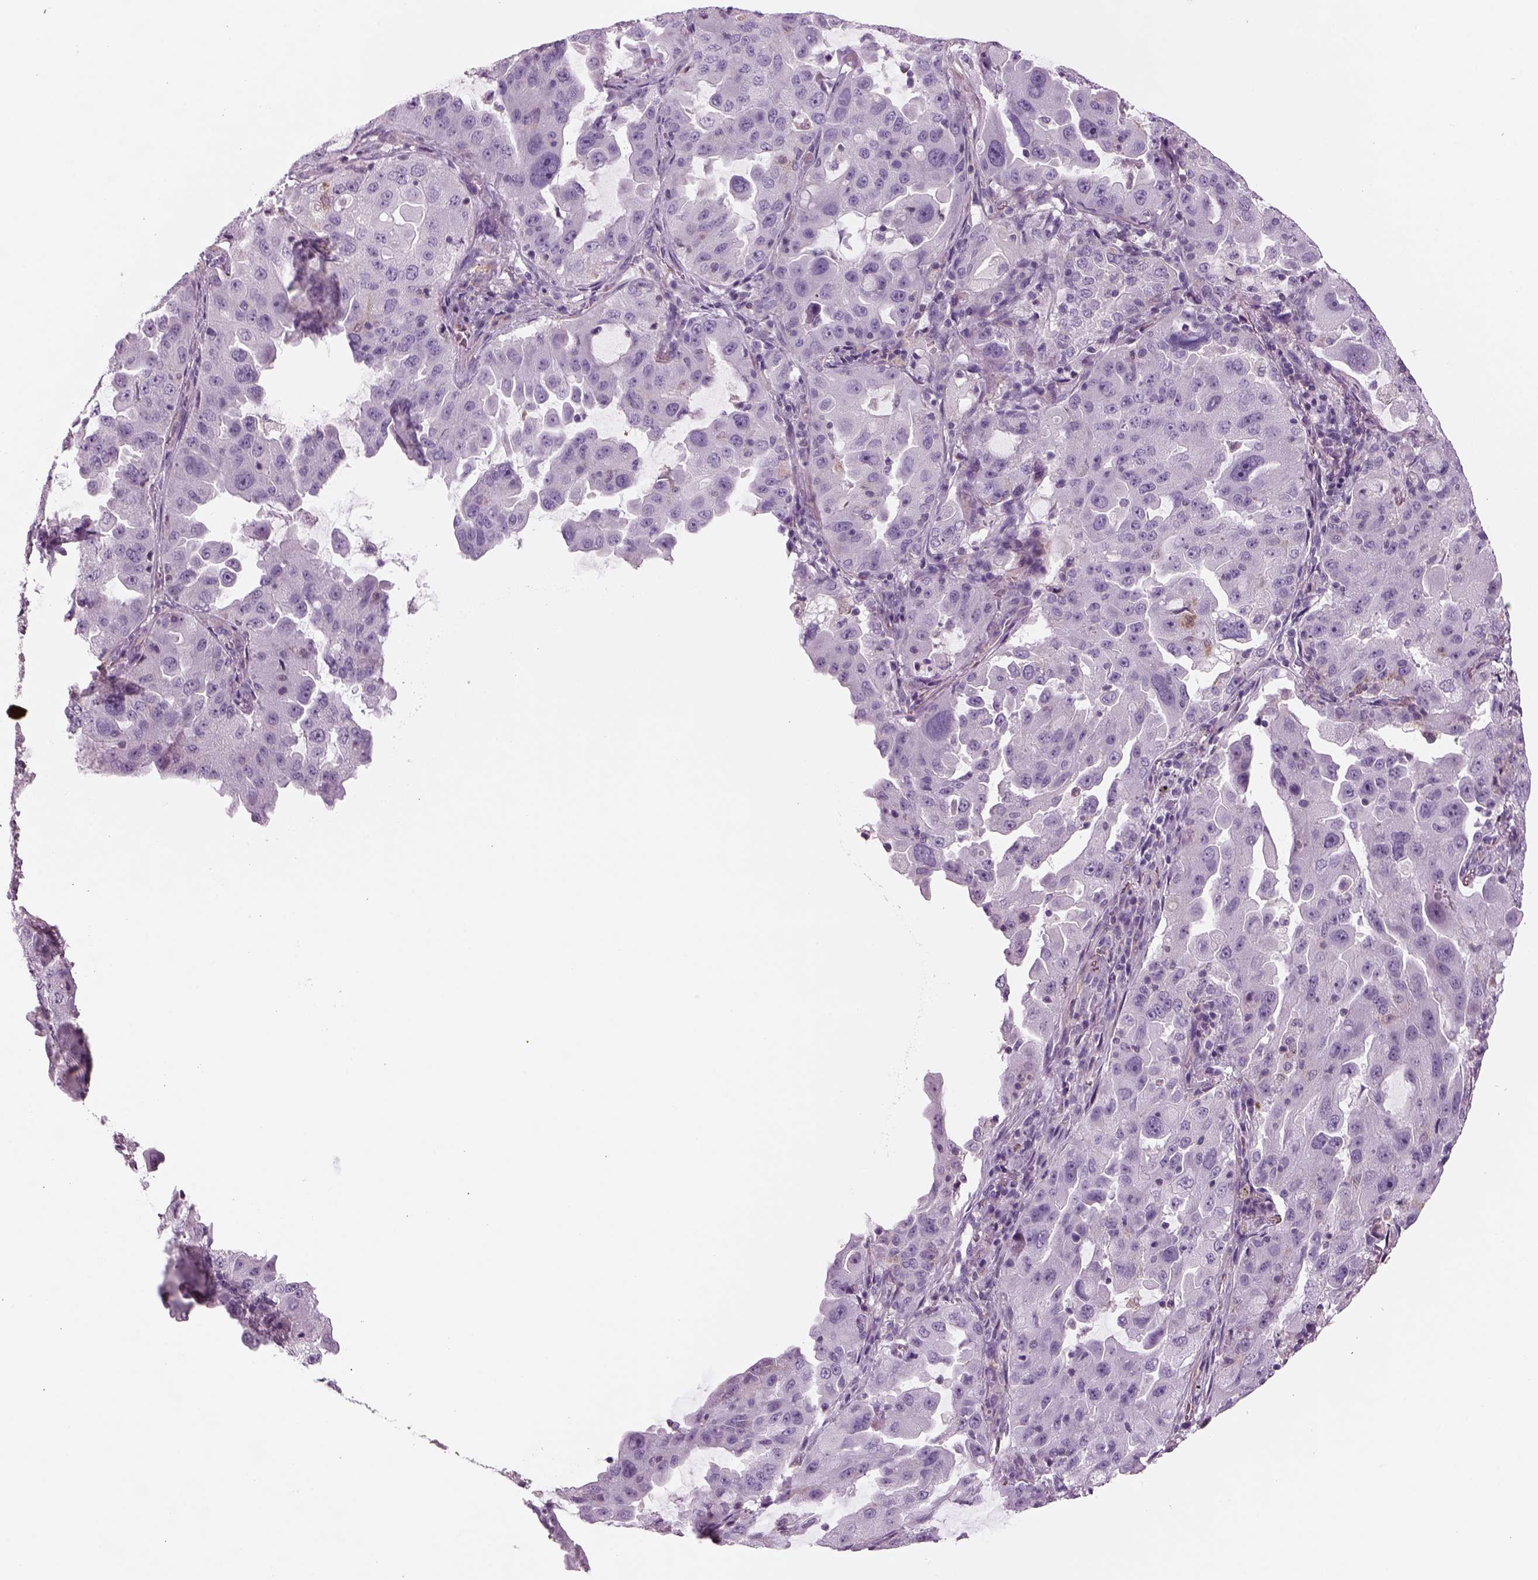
{"staining": {"intensity": "negative", "quantity": "none", "location": "none"}, "tissue": "lung cancer", "cell_type": "Tumor cells", "image_type": "cancer", "snomed": [{"axis": "morphology", "description": "Adenocarcinoma, NOS"}, {"axis": "topography", "description": "Lung"}], "caption": "Immunohistochemical staining of adenocarcinoma (lung) reveals no significant staining in tumor cells.", "gene": "SLC1A7", "patient": {"sex": "female", "age": 61}}